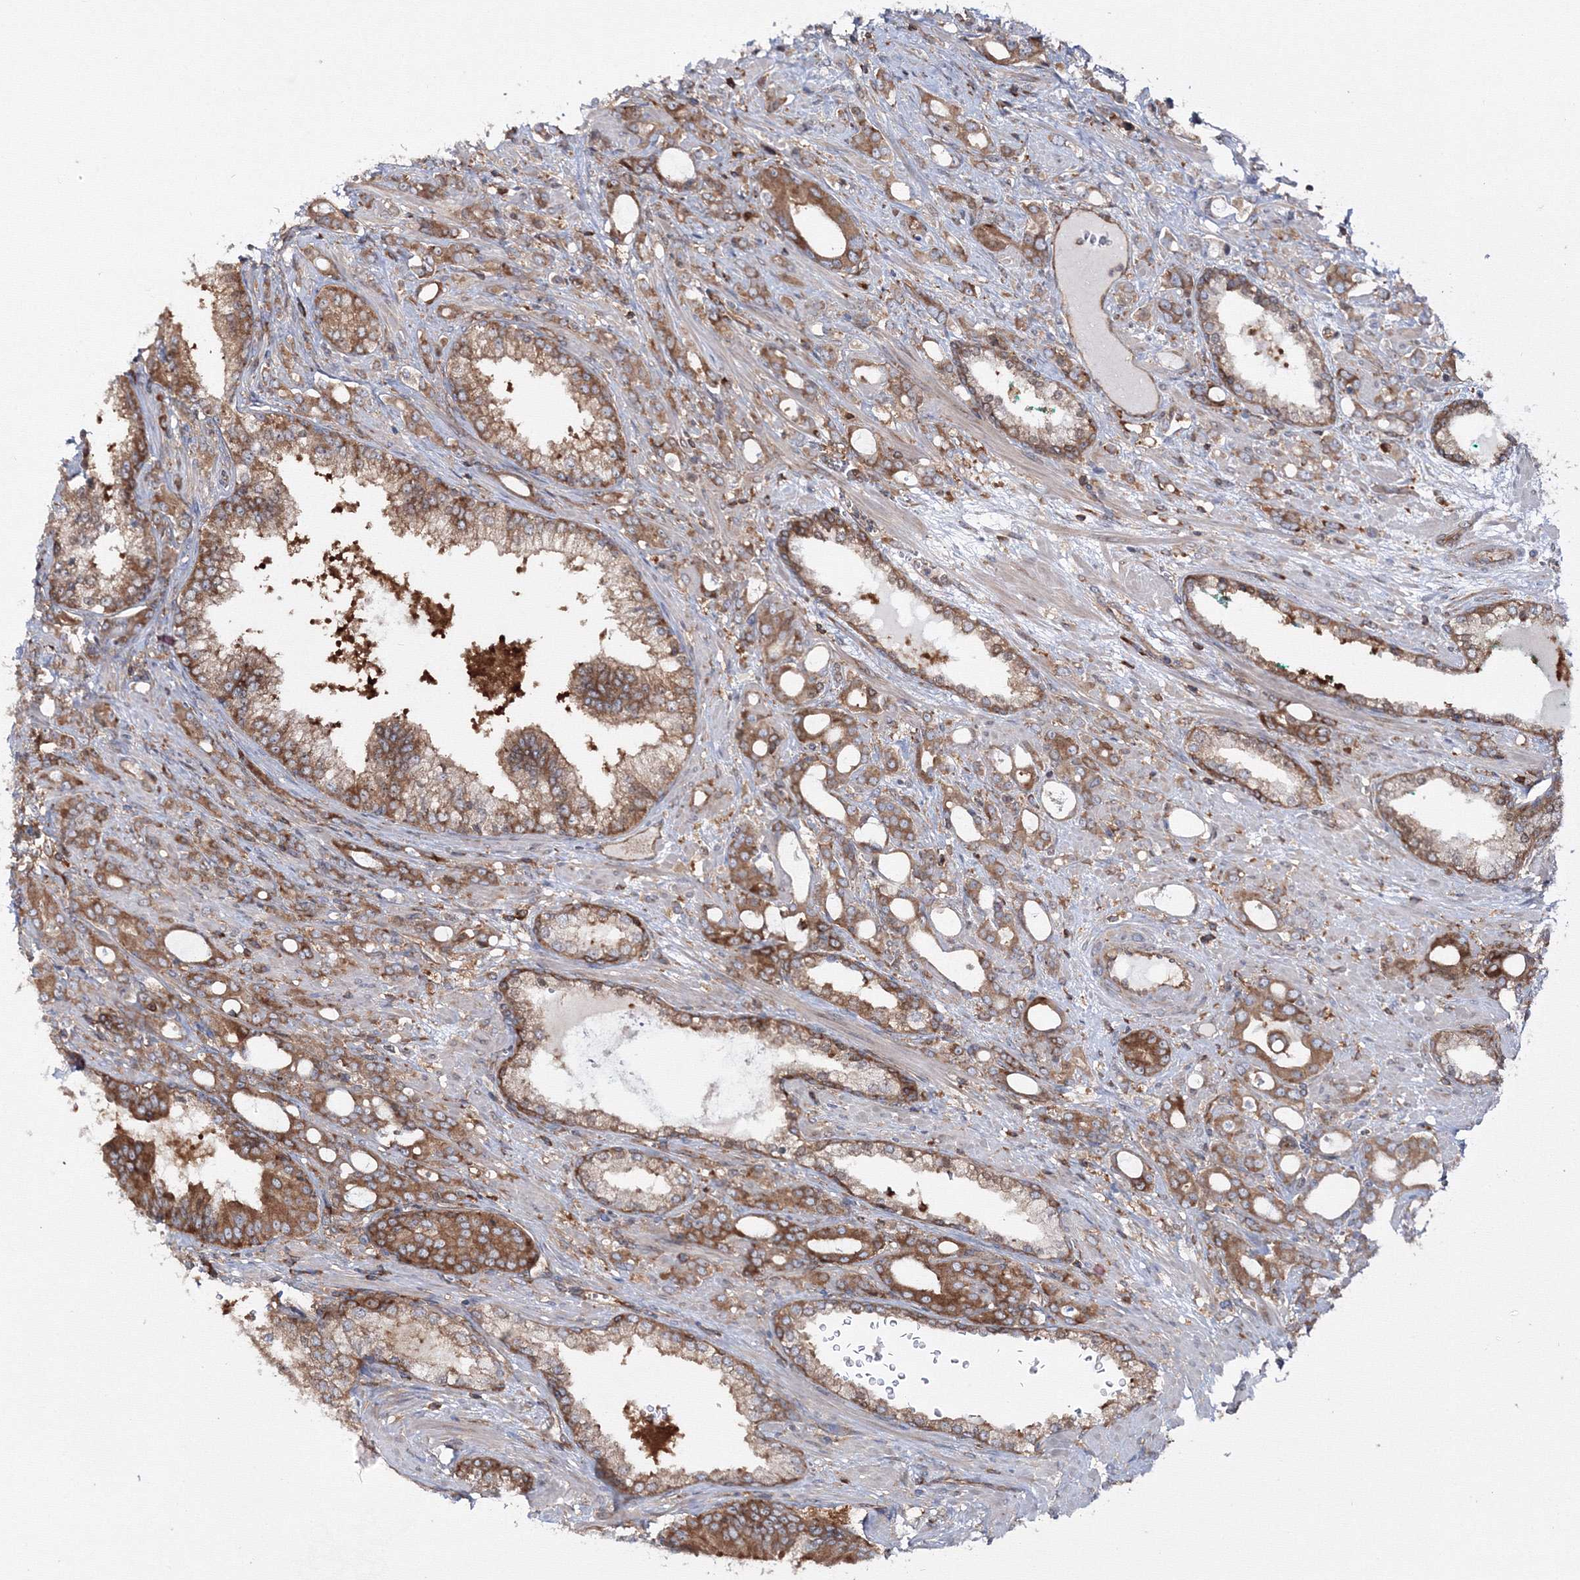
{"staining": {"intensity": "moderate", "quantity": ">75%", "location": "cytoplasmic/membranous"}, "tissue": "prostate cancer", "cell_type": "Tumor cells", "image_type": "cancer", "snomed": [{"axis": "morphology", "description": "Adenocarcinoma, High grade"}, {"axis": "topography", "description": "Prostate"}], "caption": "Immunohistochemical staining of adenocarcinoma (high-grade) (prostate) demonstrates medium levels of moderate cytoplasmic/membranous expression in approximately >75% of tumor cells.", "gene": "HARS1", "patient": {"sex": "male", "age": 72}}